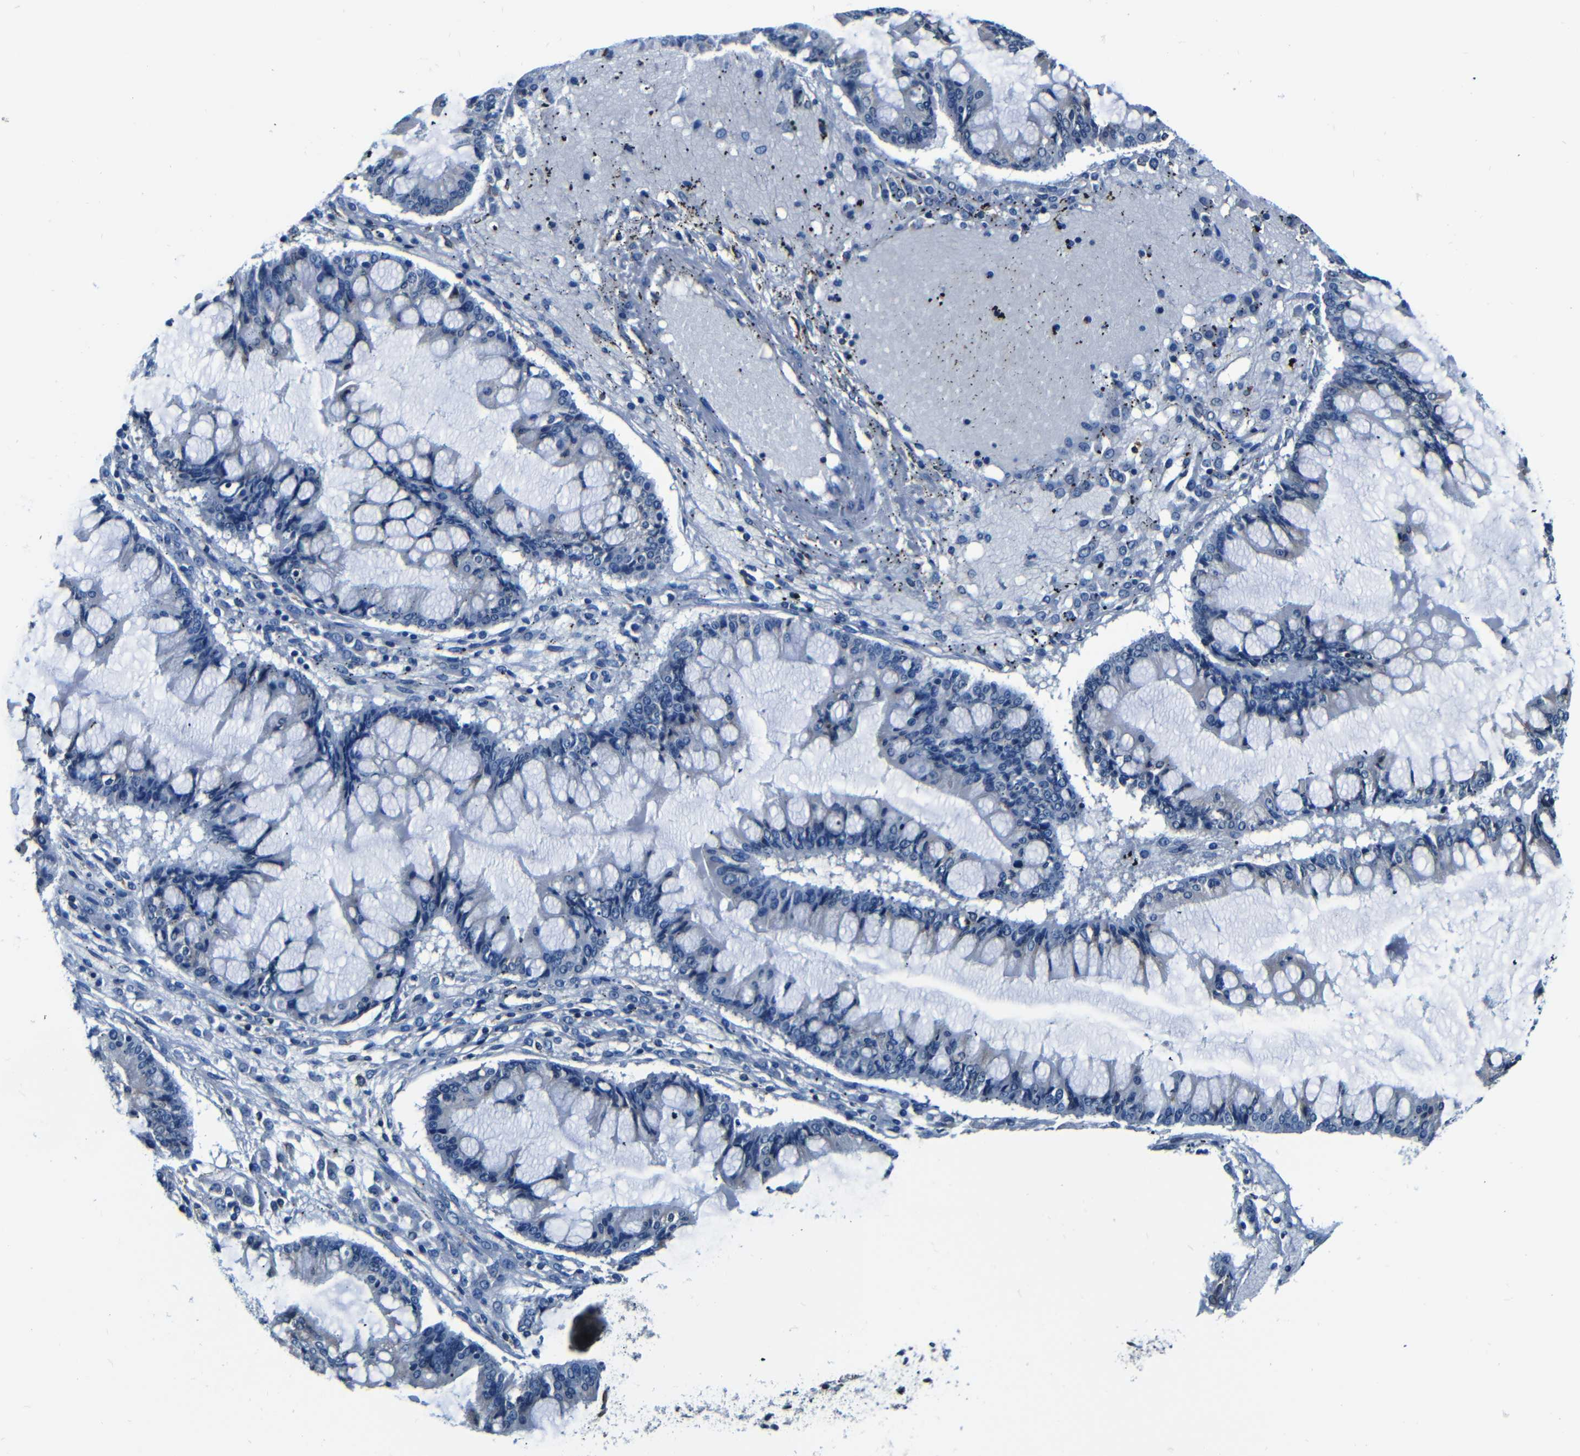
{"staining": {"intensity": "negative", "quantity": "none", "location": "none"}, "tissue": "ovarian cancer", "cell_type": "Tumor cells", "image_type": "cancer", "snomed": [{"axis": "morphology", "description": "Cystadenocarcinoma, mucinous, NOS"}, {"axis": "topography", "description": "Ovary"}], "caption": "Immunohistochemical staining of mucinous cystadenocarcinoma (ovarian) displays no significant positivity in tumor cells. Nuclei are stained in blue.", "gene": "NCBP3", "patient": {"sex": "female", "age": 73}}